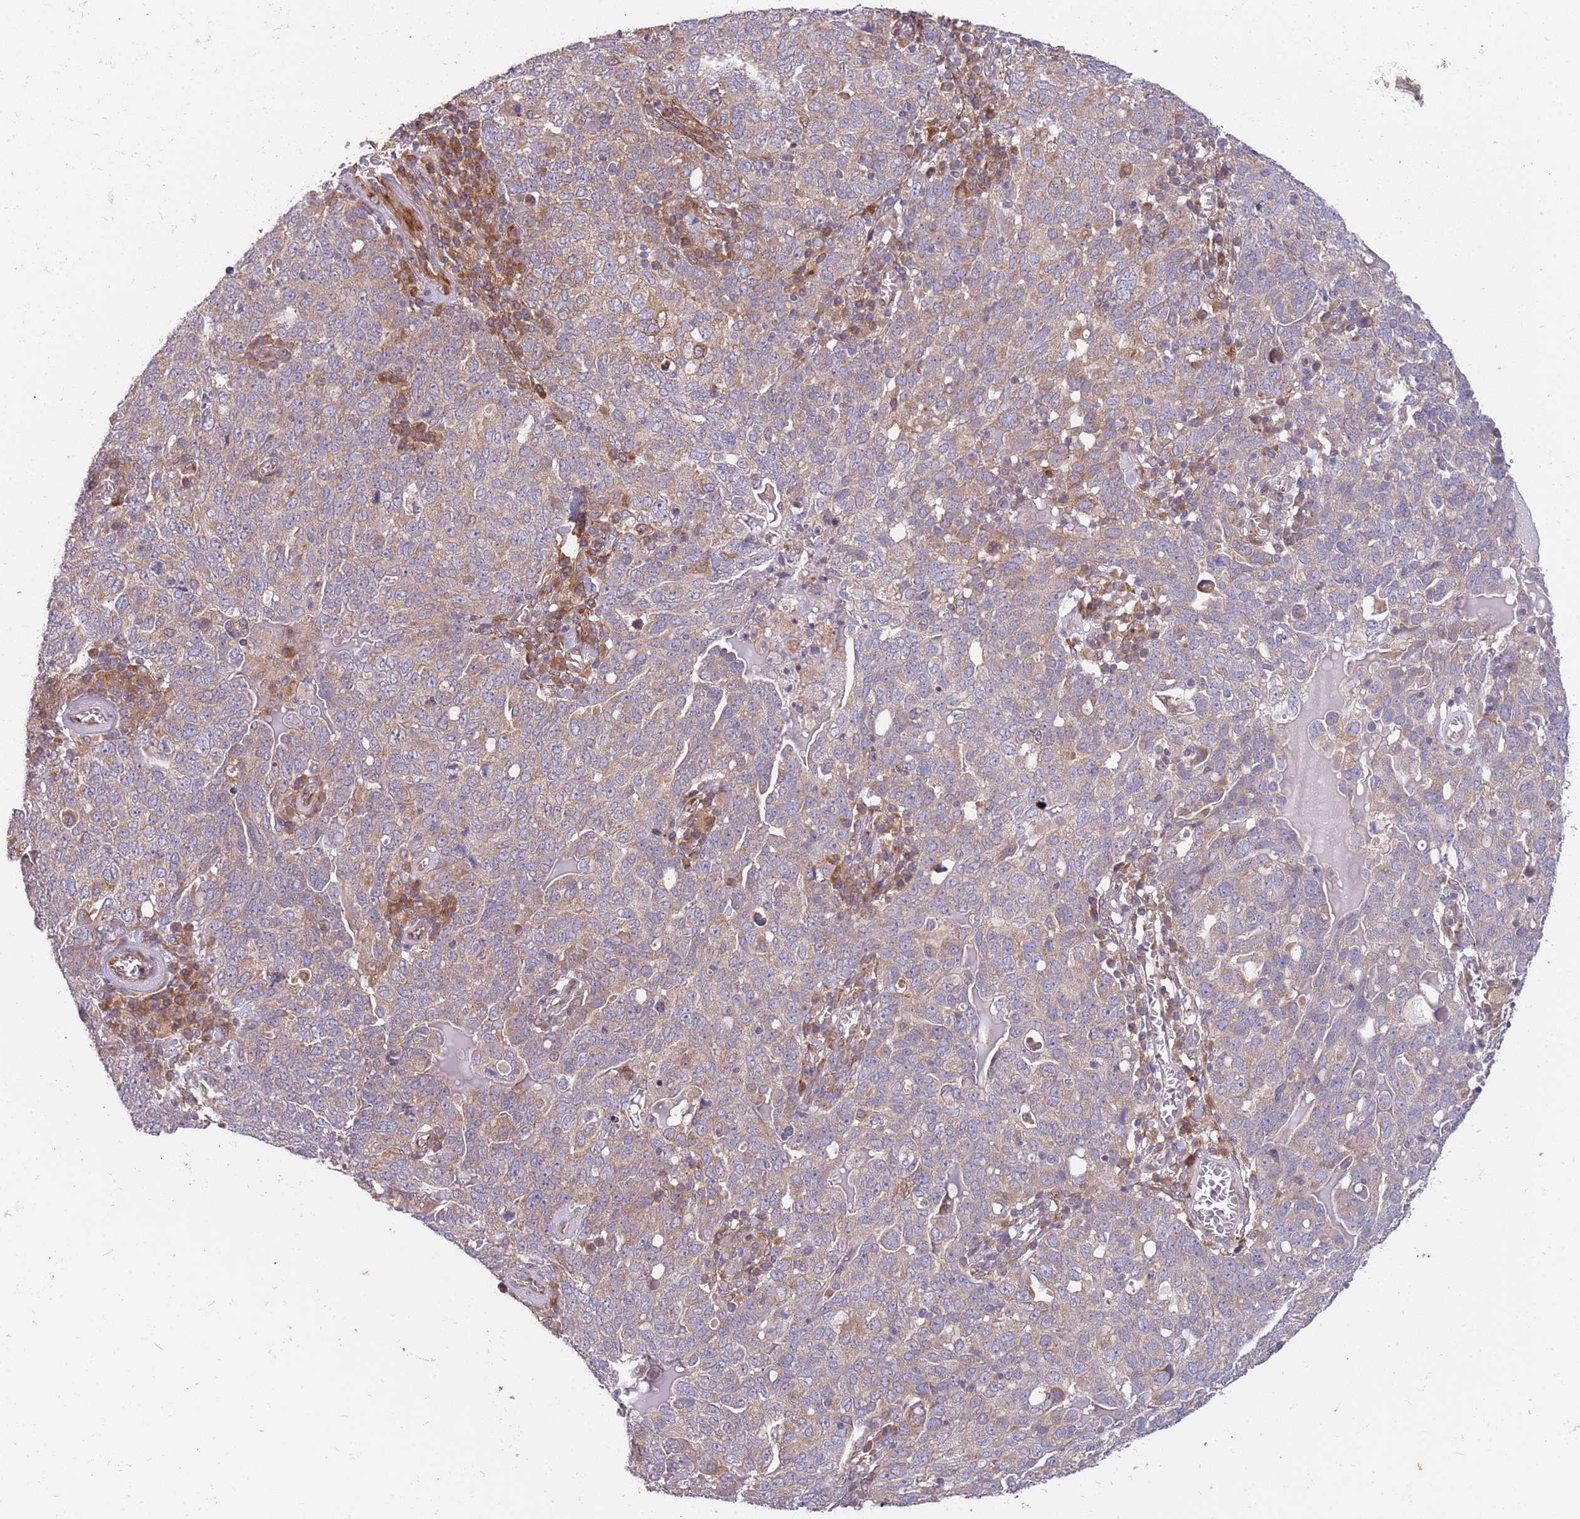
{"staining": {"intensity": "weak", "quantity": ">75%", "location": "cytoplasmic/membranous"}, "tissue": "ovarian cancer", "cell_type": "Tumor cells", "image_type": "cancer", "snomed": [{"axis": "morphology", "description": "Carcinoma, endometroid"}, {"axis": "topography", "description": "Ovary"}], "caption": "Ovarian endometroid carcinoma tissue exhibits weak cytoplasmic/membranous positivity in approximately >75% of tumor cells, visualized by immunohistochemistry.", "gene": "ARMCX6", "patient": {"sex": "female", "age": 62}}